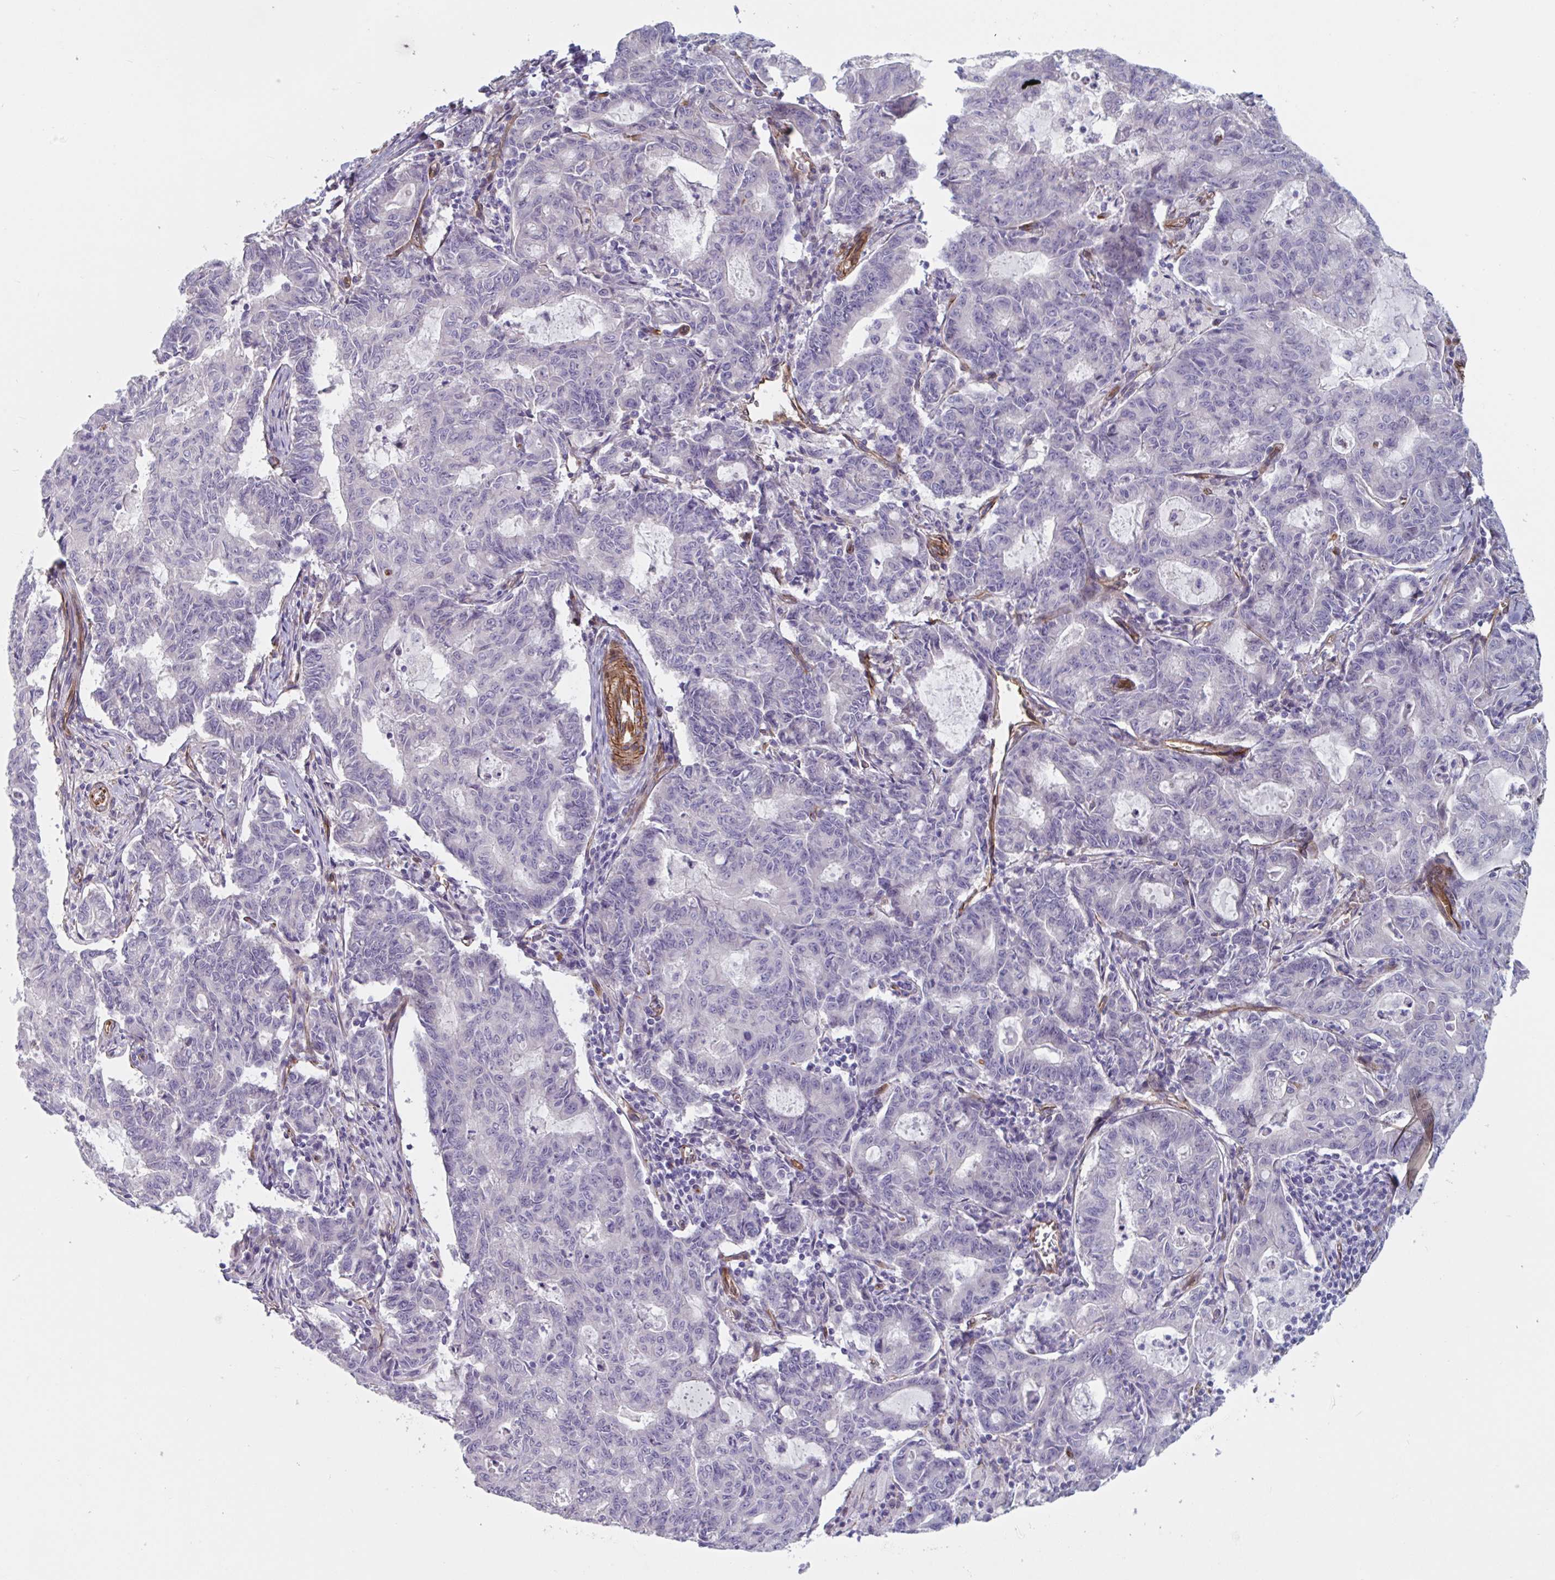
{"staining": {"intensity": "negative", "quantity": "none", "location": "none"}, "tissue": "stomach cancer", "cell_type": "Tumor cells", "image_type": "cancer", "snomed": [{"axis": "morphology", "description": "Adenocarcinoma, NOS"}, {"axis": "topography", "description": "Stomach, upper"}], "caption": "Immunohistochemistry (IHC) of human stomach adenocarcinoma shows no expression in tumor cells. Nuclei are stained in blue.", "gene": "CITED4", "patient": {"sex": "female", "age": 79}}